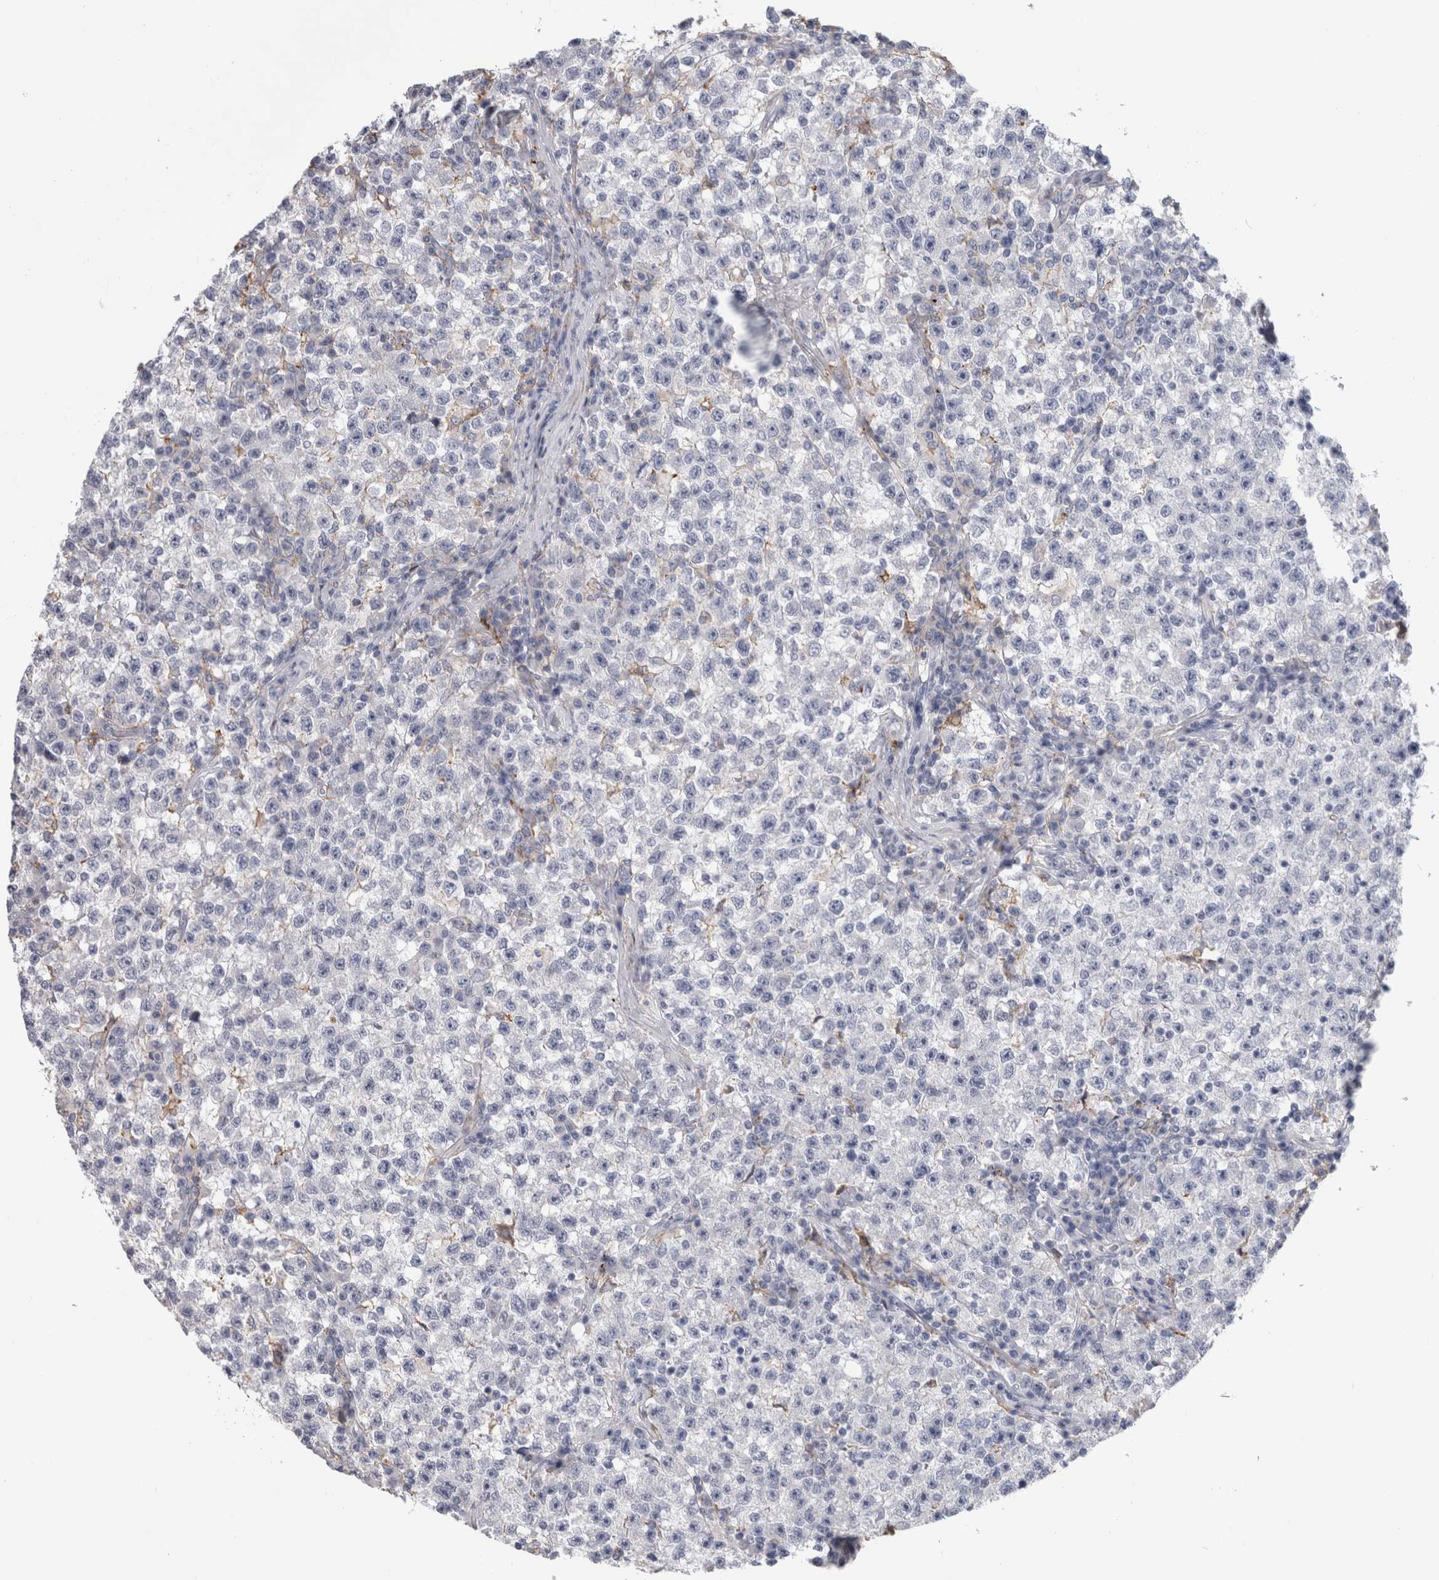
{"staining": {"intensity": "negative", "quantity": "none", "location": "none"}, "tissue": "testis cancer", "cell_type": "Tumor cells", "image_type": "cancer", "snomed": [{"axis": "morphology", "description": "Seminoma, NOS"}, {"axis": "topography", "description": "Testis"}], "caption": "Tumor cells show no significant protein expression in seminoma (testis).", "gene": "DNAJC24", "patient": {"sex": "male", "age": 22}}